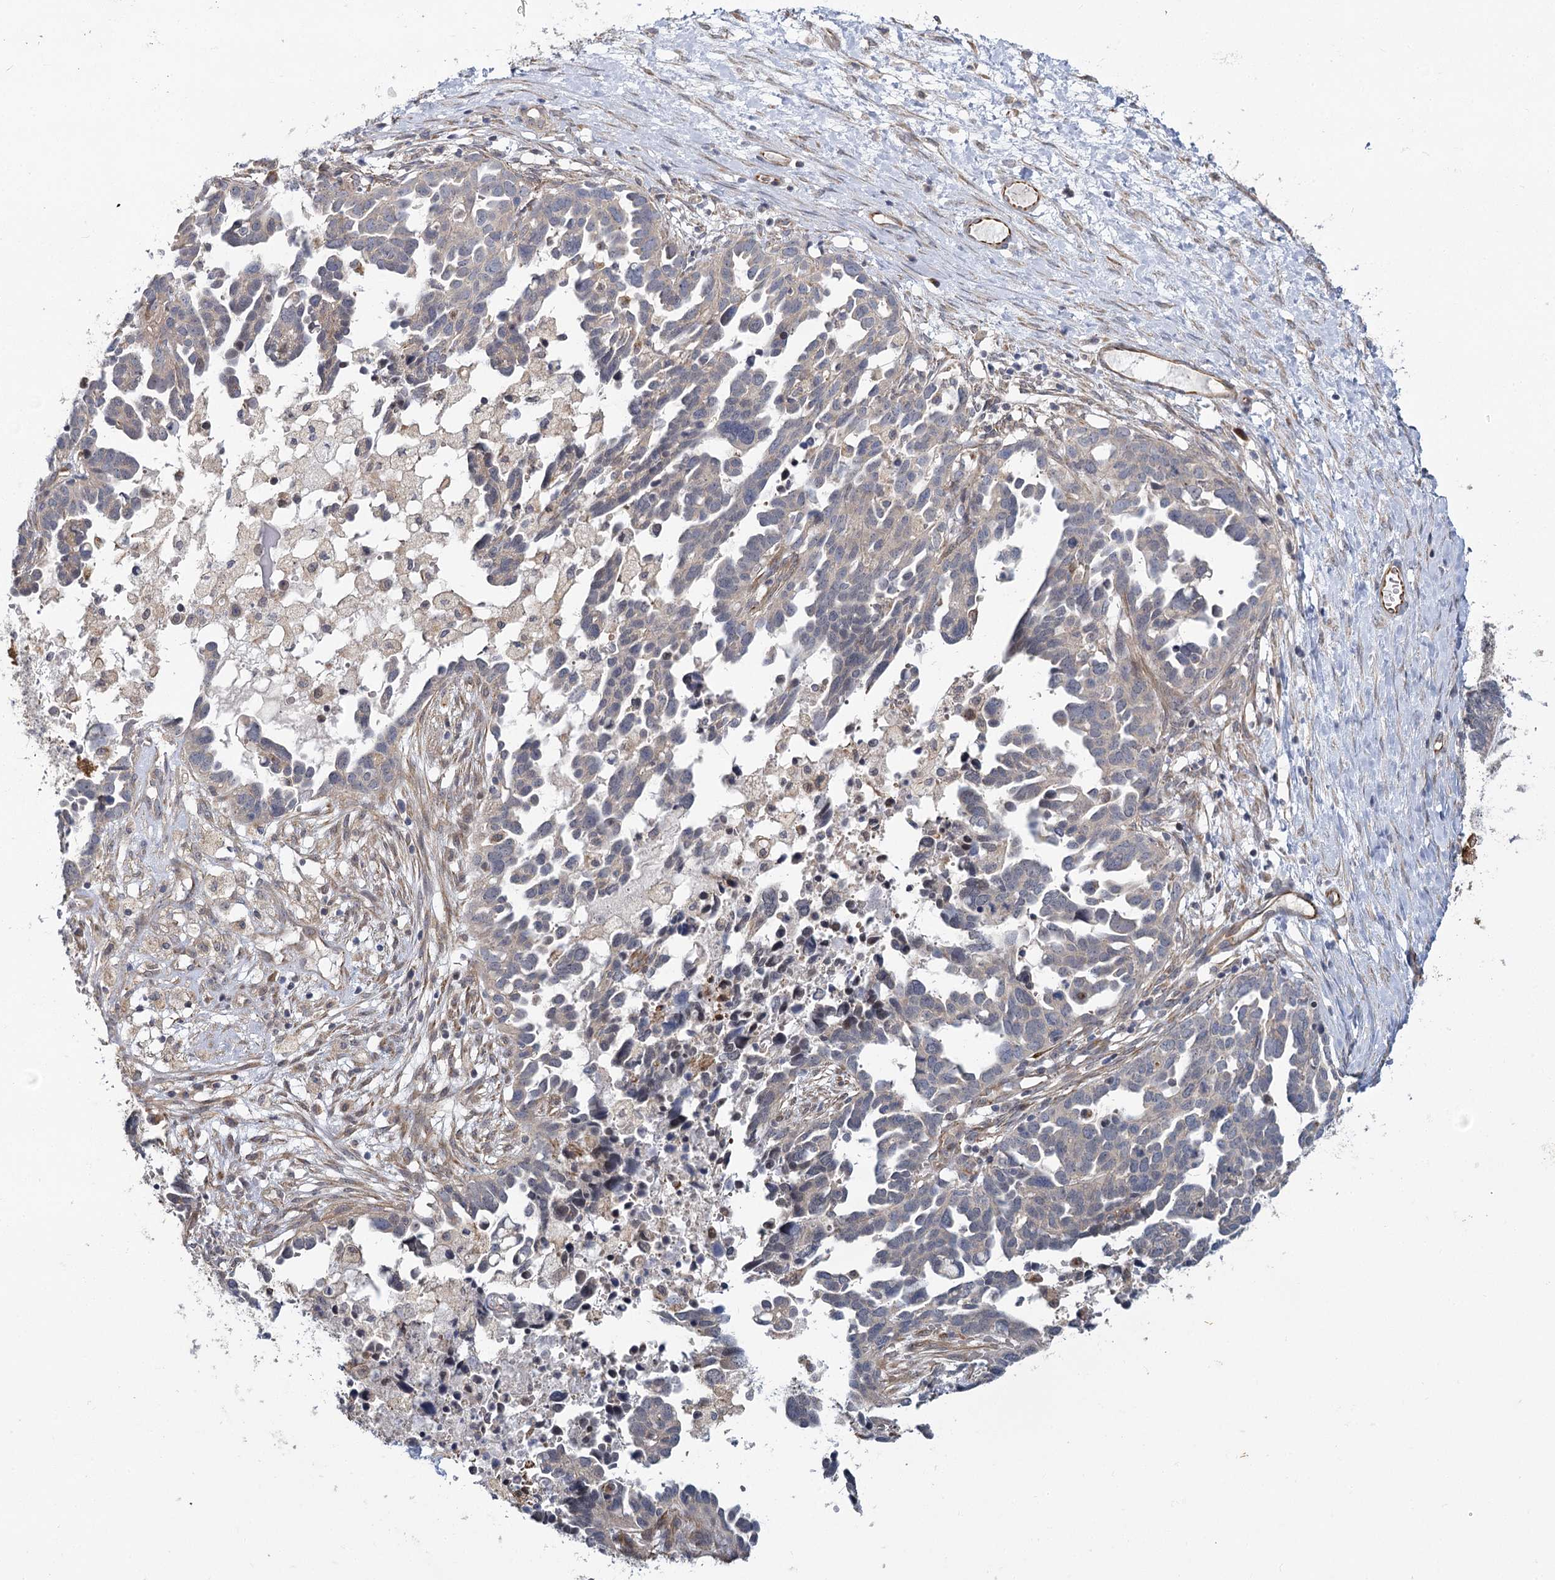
{"staining": {"intensity": "negative", "quantity": "none", "location": "none"}, "tissue": "ovarian cancer", "cell_type": "Tumor cells", "image_type": "cancer", "snomed": [{"axis": "morphology", "description": "Cystadenocarcinoma, serous, NOS"}, {"axis": "topography", "description": "Ovary"}], "caption": "This micrograph is of serous cystadenocarcinoma (ovarian) stained with immunohistochemistry (IHC) to label a protein in brown with the nuclei are counter-stained blue. There is no staining in tumor cells.", "gene": "TBC1D9B", "patient": {"sex": "female", "age": 54}}